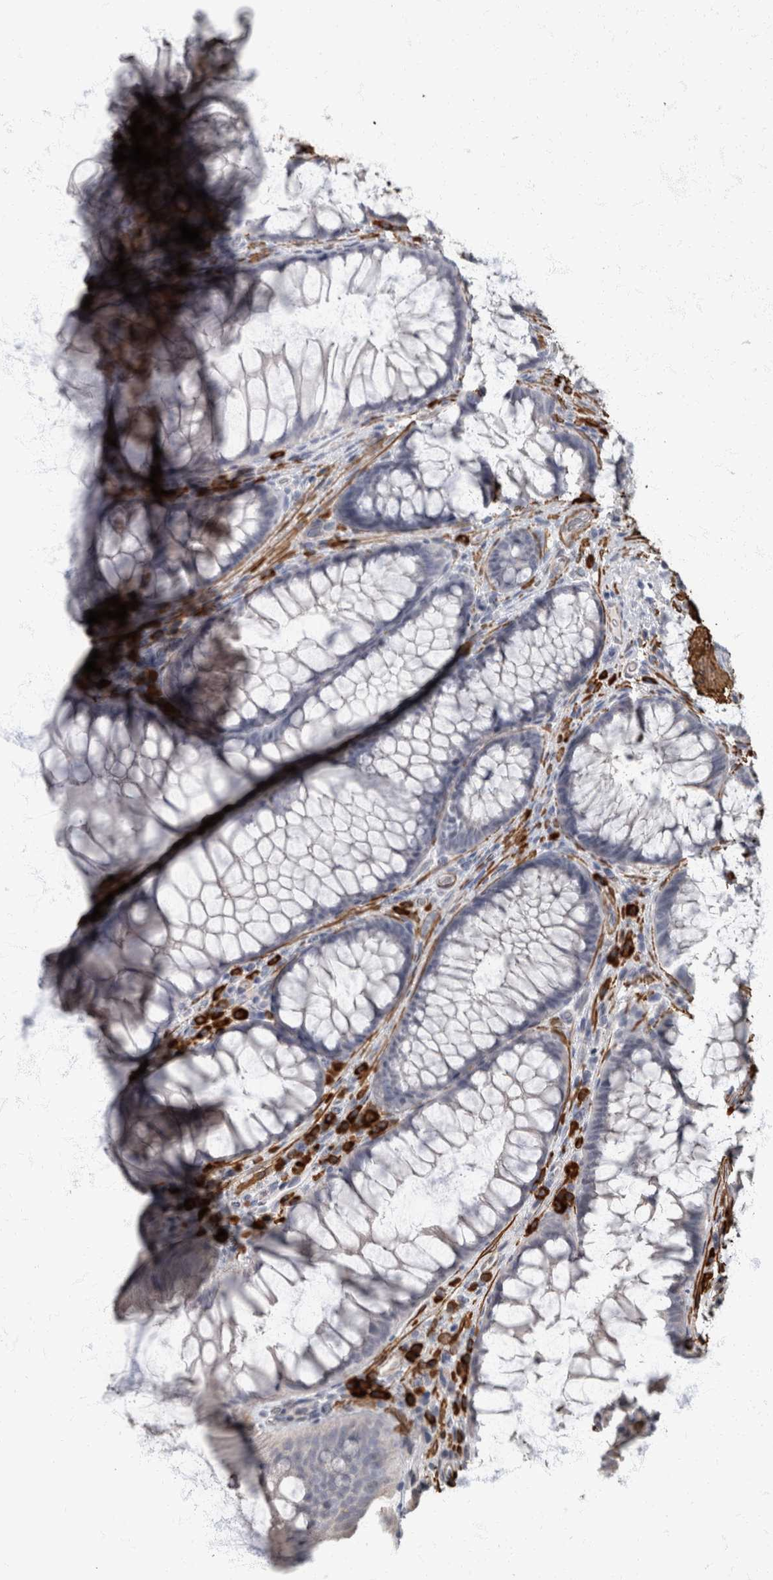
{"staining": {"intensity": "strong", "quantity": "25%-75%", "location": "cytoplasmic/membranous"}, "tissue": "colon", "cell_type": "Endothelial cells", "image_type": "normal", "snomed": [{"axis": "morphology", "description": "Normal tissue, NOS"}, {"axis": "topography", "description": "Colon"}], "caption": "Benign colon was stained to show a protein in brown. There is high levels of strong cytoplasmic/membranous expression in approximately 25%-75% of endothelial cells. (Brightfield microscopy of DAB IHC at high magnification).", "gene": "MASTL", "patient": {"sex": "female", "age": 62}}